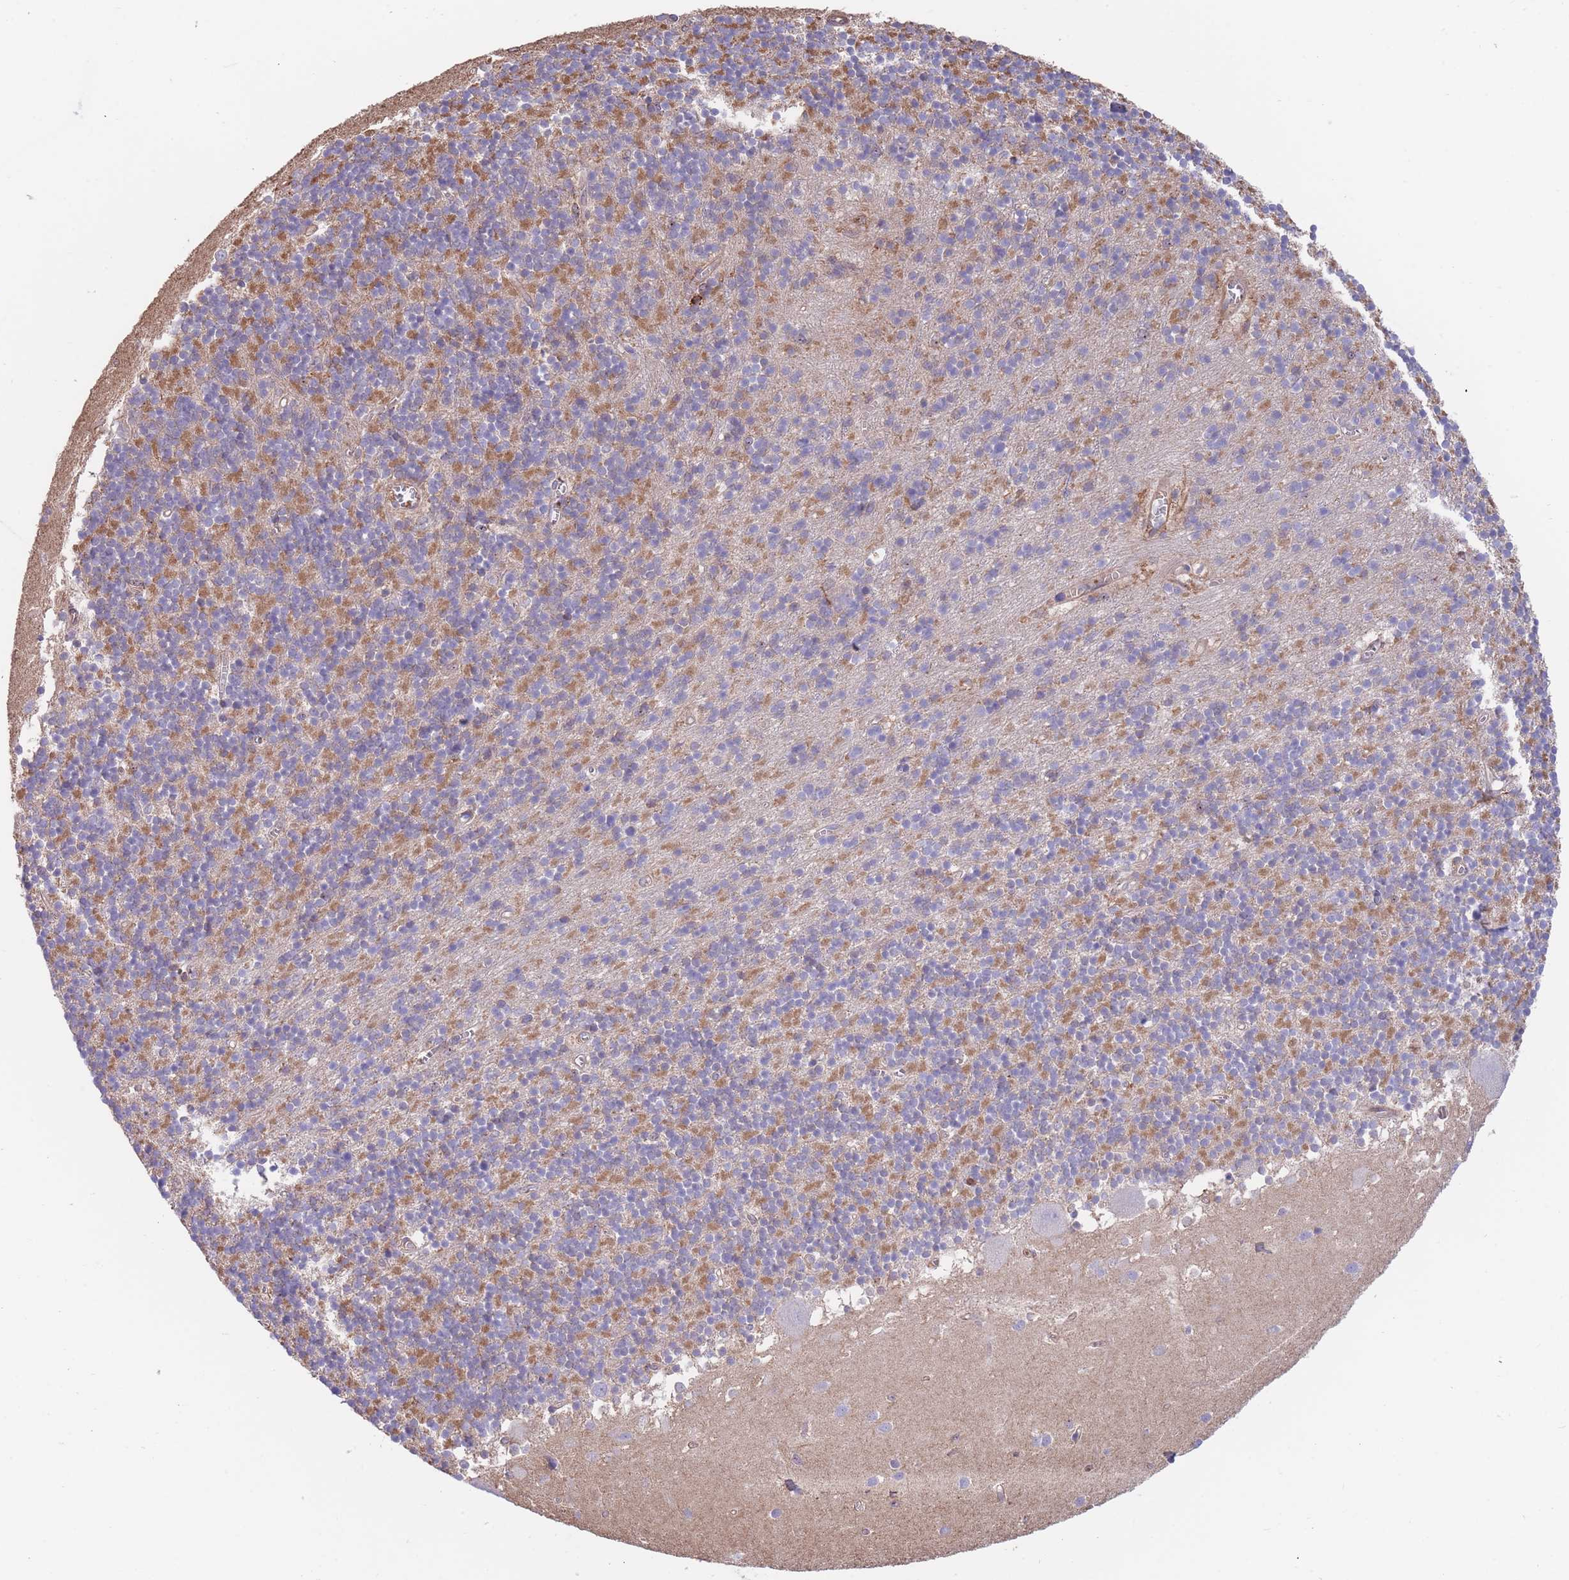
{"staining": {"intensity": "moderate", "quantity": "25%-75%", "location": "cytoplasmic/membranous"}, "tissue": "cerebellum", "cell_type": "Cells in granular layer", "image_type": "normal", "snomed": [{"axis": "morphology", "description": "Normal tissue, NOS"}, {"axis": "topography", "description": "Cerebellum"}], "caption": "Protein expression analysis of benign human cerebellum reveals moderate cytoplasmic/membranous positivity in about 25%-75% of cells in granular layer.", "gene": "LRRN4CL", "patient": {"sex": "male", "age": 54}}